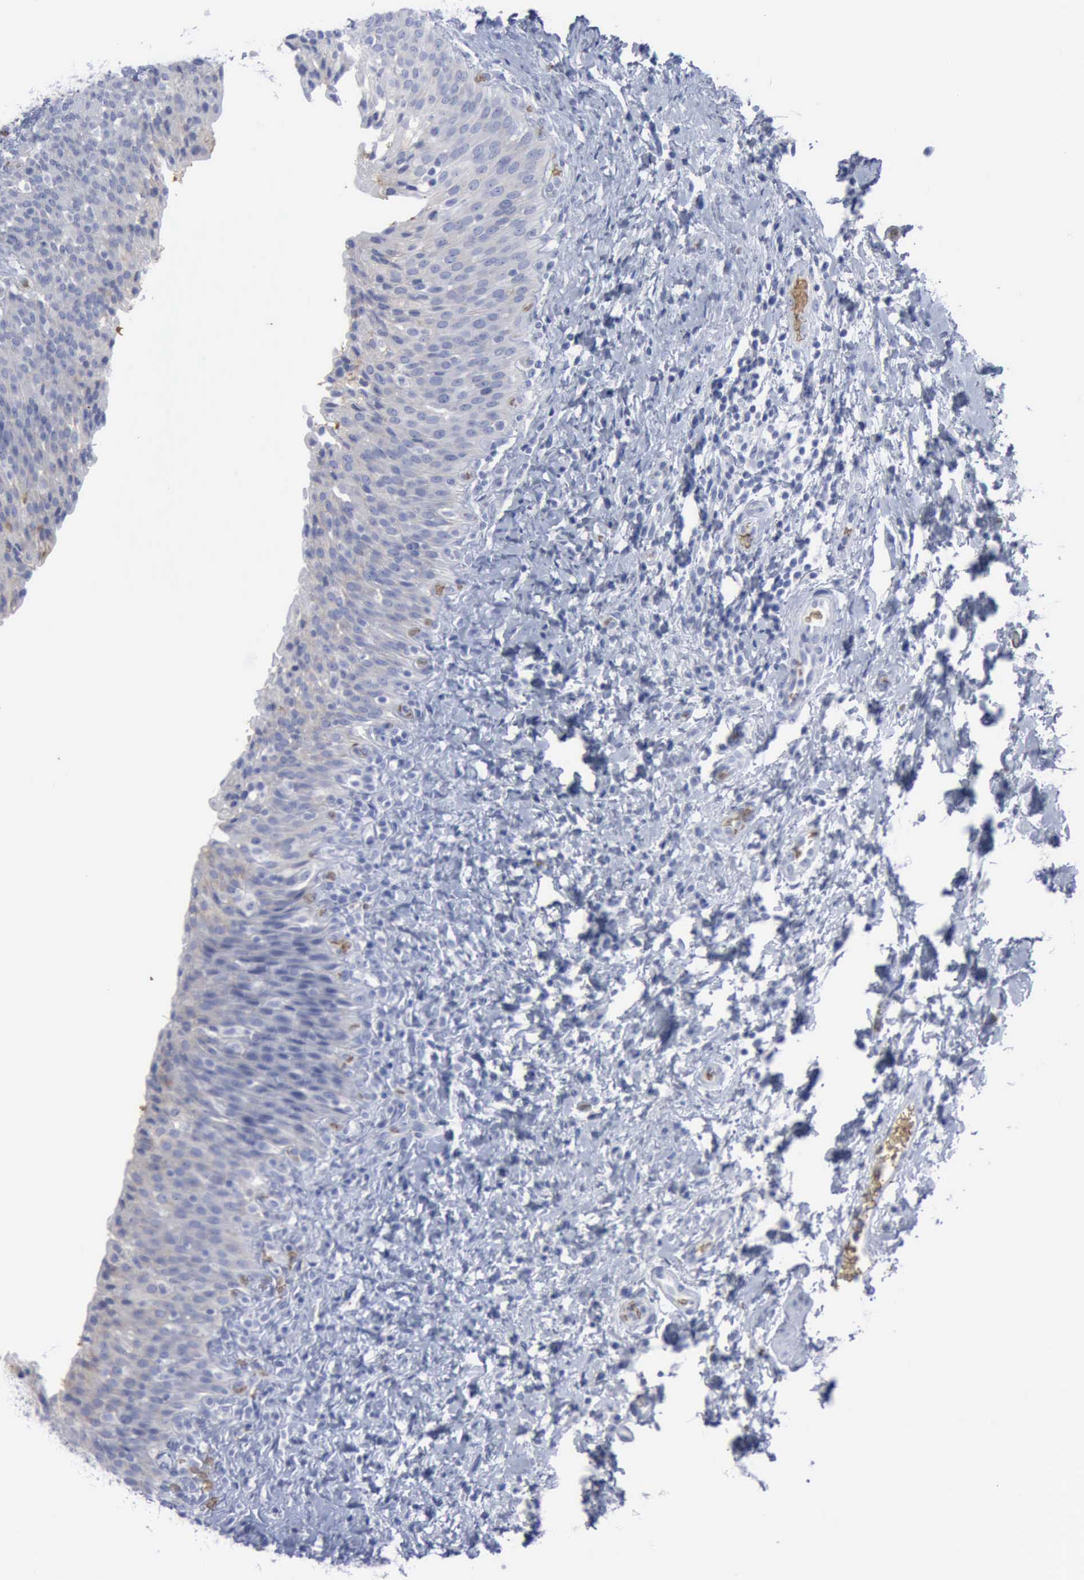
{"staining": {"intensity": "negative", "quantity": "none", "location": "none"}, "tissue": "urinary bladder", "cell_type": "Urothelial cells", "image_type": "normal", "snomed": [{"axis": "morphology", "description": "Normal tissue, NOS"}, {"axis": "topography", "description": "Urinary bladder"}], "caption": "A high-resolution photomicrograph shows immunohistochemistry staining of unremarkable urinary bladder, which displays no significant staining in urothelial cells. (Immunohistochemistry (ihc), brightfield microscopy, high magnification).", "gene": "TGFB1", "patient": {"sex": "male", "age": 51}}